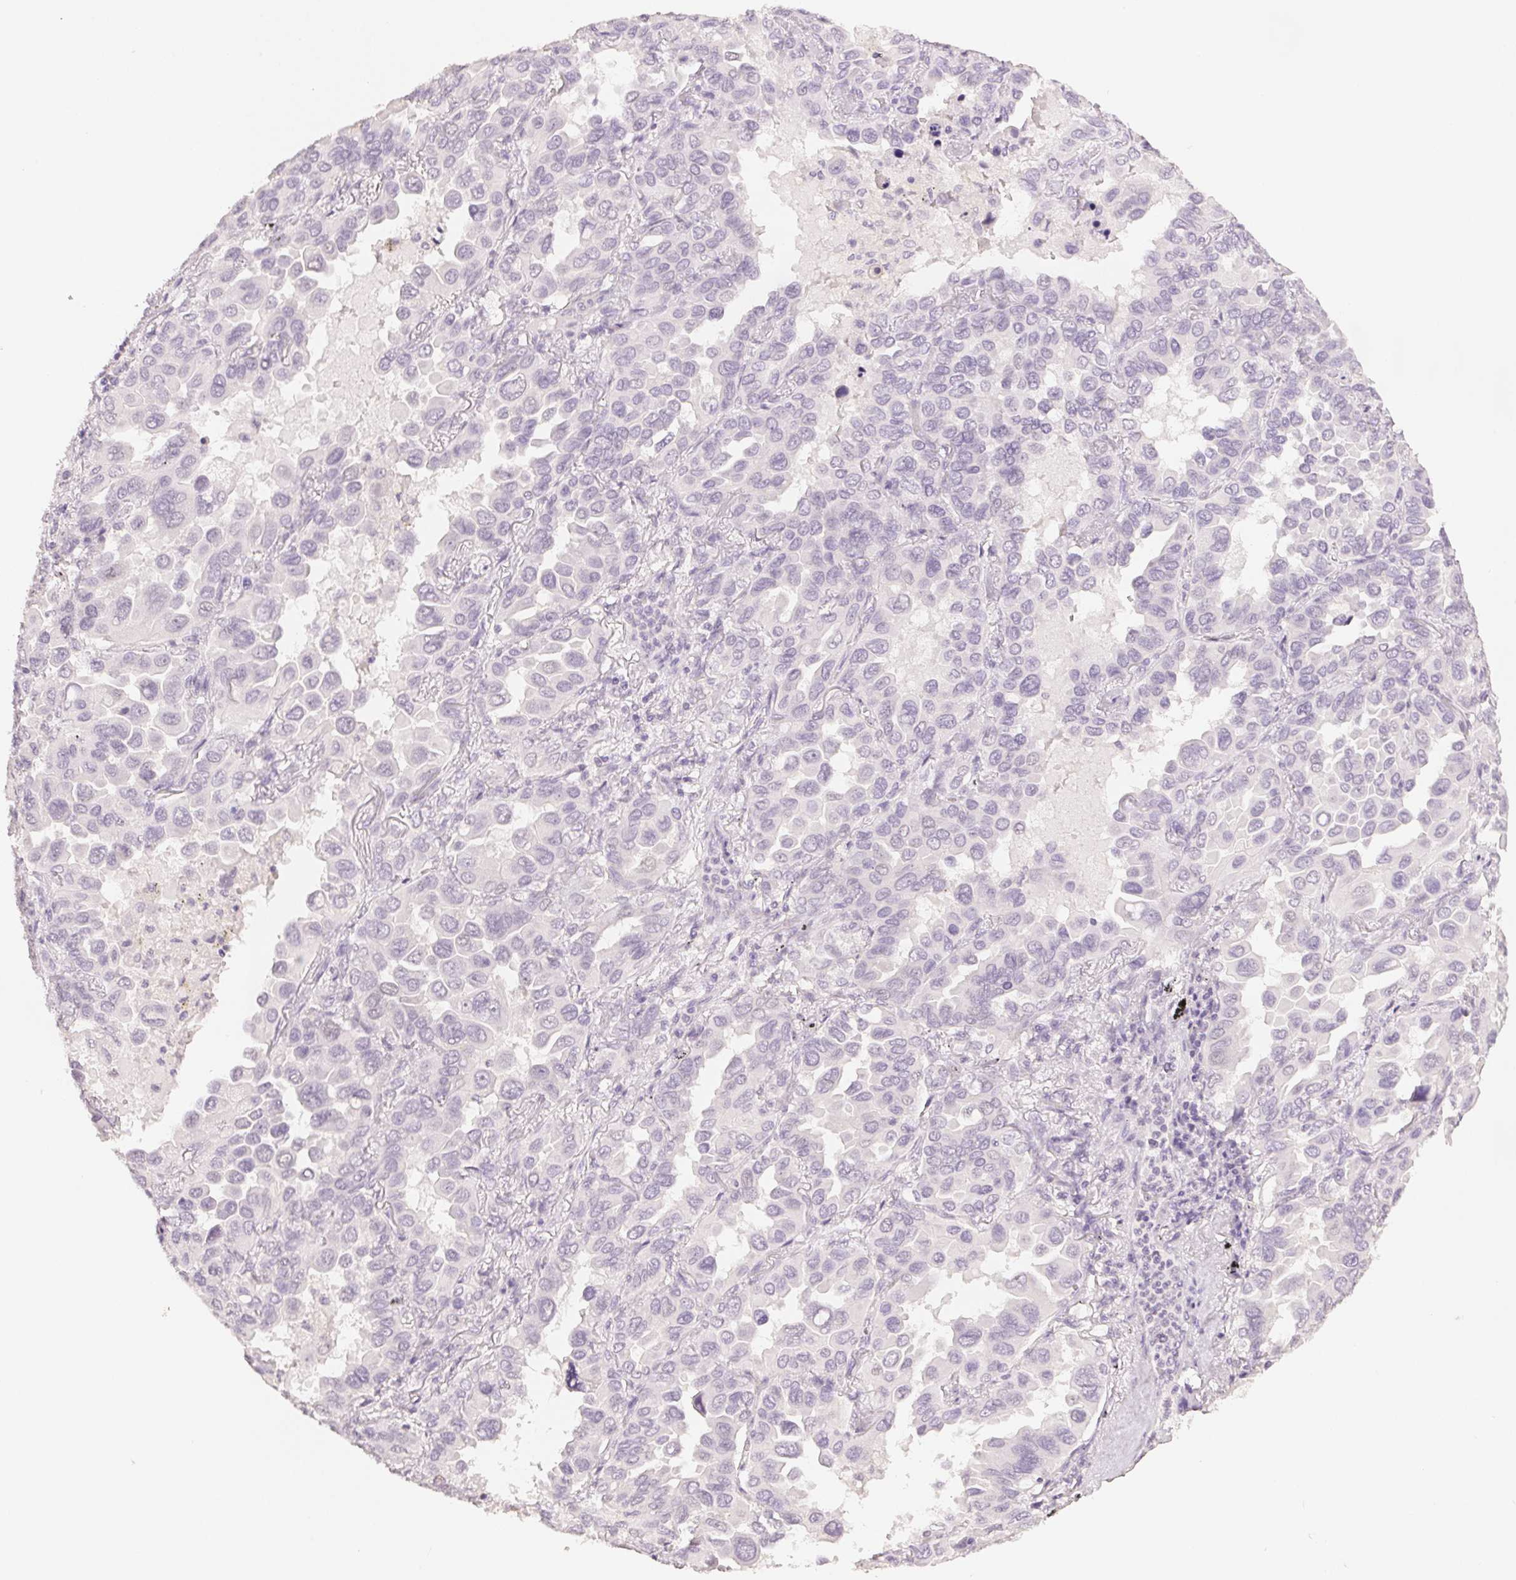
{"staining": {"intensity": "negative", "quantity": "none", "location": "none"}, "tissue": "lung cancer", "cell_type": "Tumor cells", "image_type": "cancer", "snomed": [{"axis": "morphology", "description": "Adenocarcinoma, NOS"}, {"axis": "topography", "description": "Lung"}], "caption": "High power microscopy photomicrograph of an immunohistochemistry photomicrograph of lung adenocarcinoma, revealing no significant positivity in tumor cells.", "gene": "SCGN", "patient": {"sex": "male", "age": 64}}